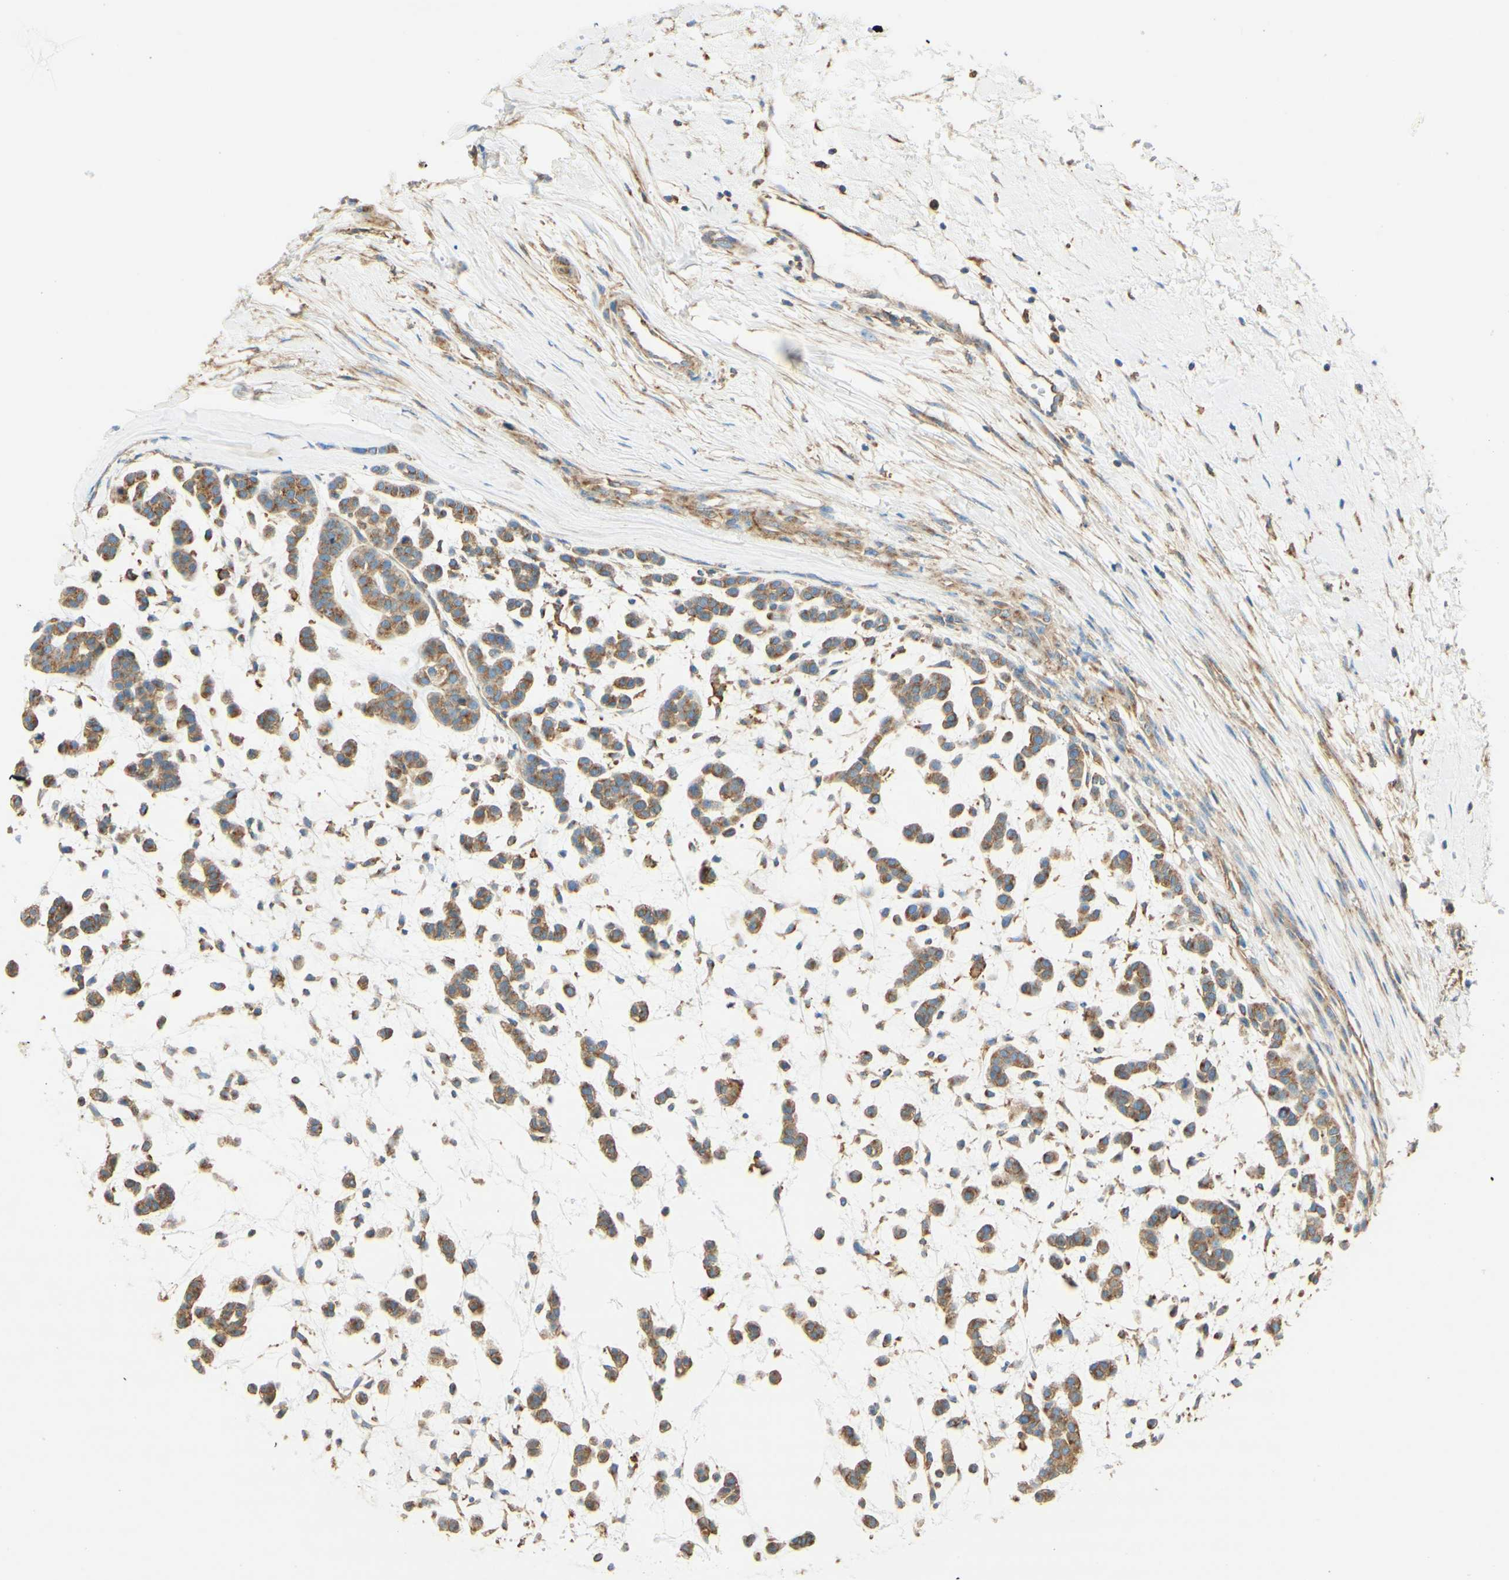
{"staining": {"intensity": "moderate", "quantity": ">75%", "location": "cytoplasmic/membranous"}, "tissue": "head and neck cancer", "cell_type": "Tumor cells", "image_type": "cancer", "snomed": [{"axis": "morphology", "description": "Adenocarcinoma, NOS"}, {"axis": "morphology", "description": "Adenoma, NOS"}, {"axis": "topography", "description": "Head-Neck"}], "caption": "IHC photomicrograph of neoplastic tissue: head and neck adenocarcinoma stained using immunohistochemistry displays medium levels of moderate protein expression localized specifically in the cytoplasmic/membranous of tumor cells, appearing as a cytoplasmic/membranous brown color.", "gene": "CLTC", "patient": {"sex": "female", "age": 55}}